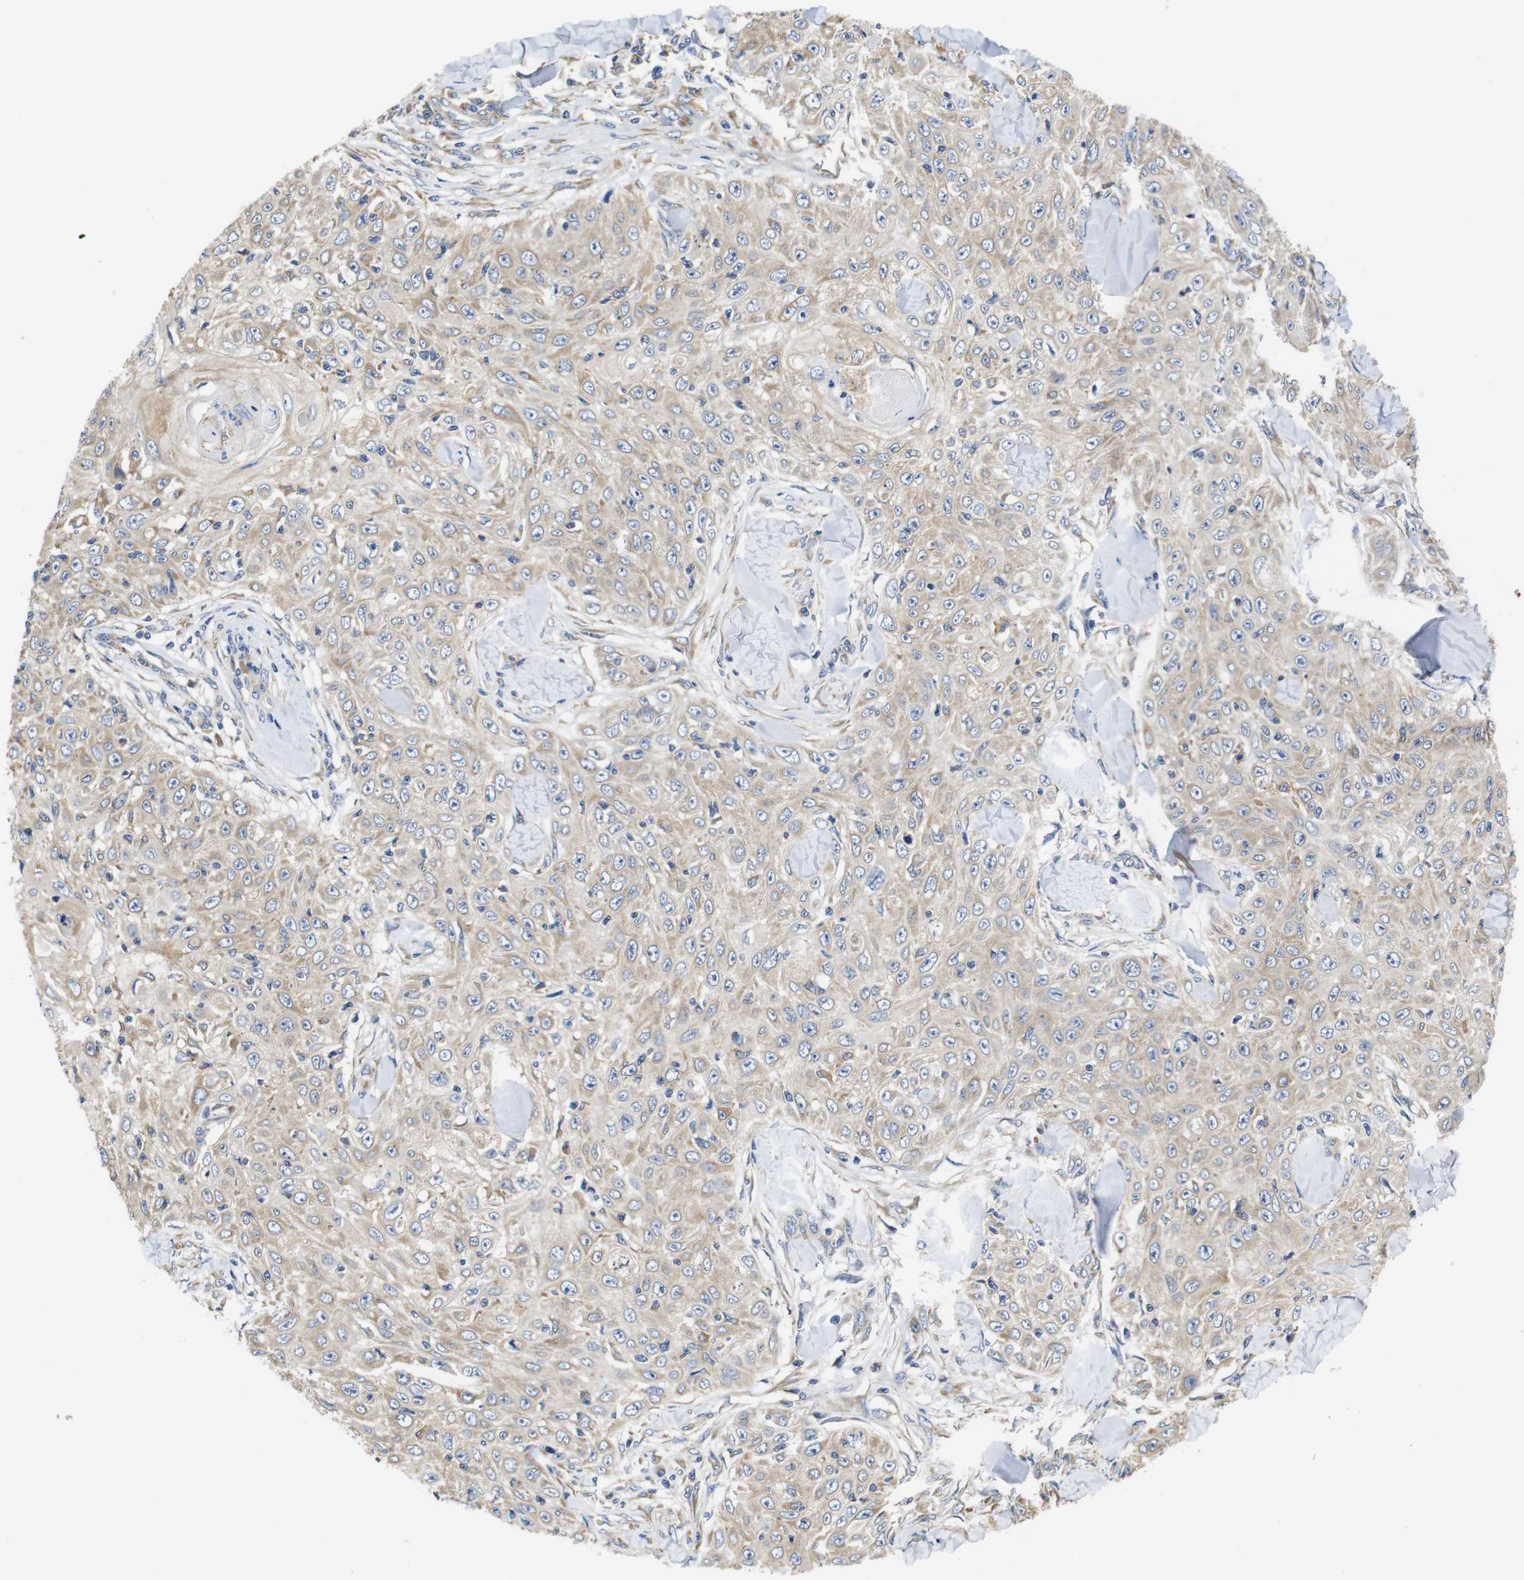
{"staining": {"intensity": "weak", "quantity": ">75%", "location": "cytoplasmic/membranous"}, "tissue": "skin cancer", "cell_type": "Tumor cells", "image_type": "cancer", "snomed": [{"axis": "morphology", "description": "Squamous cell carcinoma, NOS"}, {"axis": "topography", "description": "Skin"}], "caption": "Brown immunohistochemical staining in human skin cancer shows weak cytoplasmic/membranous expression in approximately >75% of tumor cells.", "gene": "MARCHF7", "patient": {"sex": "male", "age": 86}}